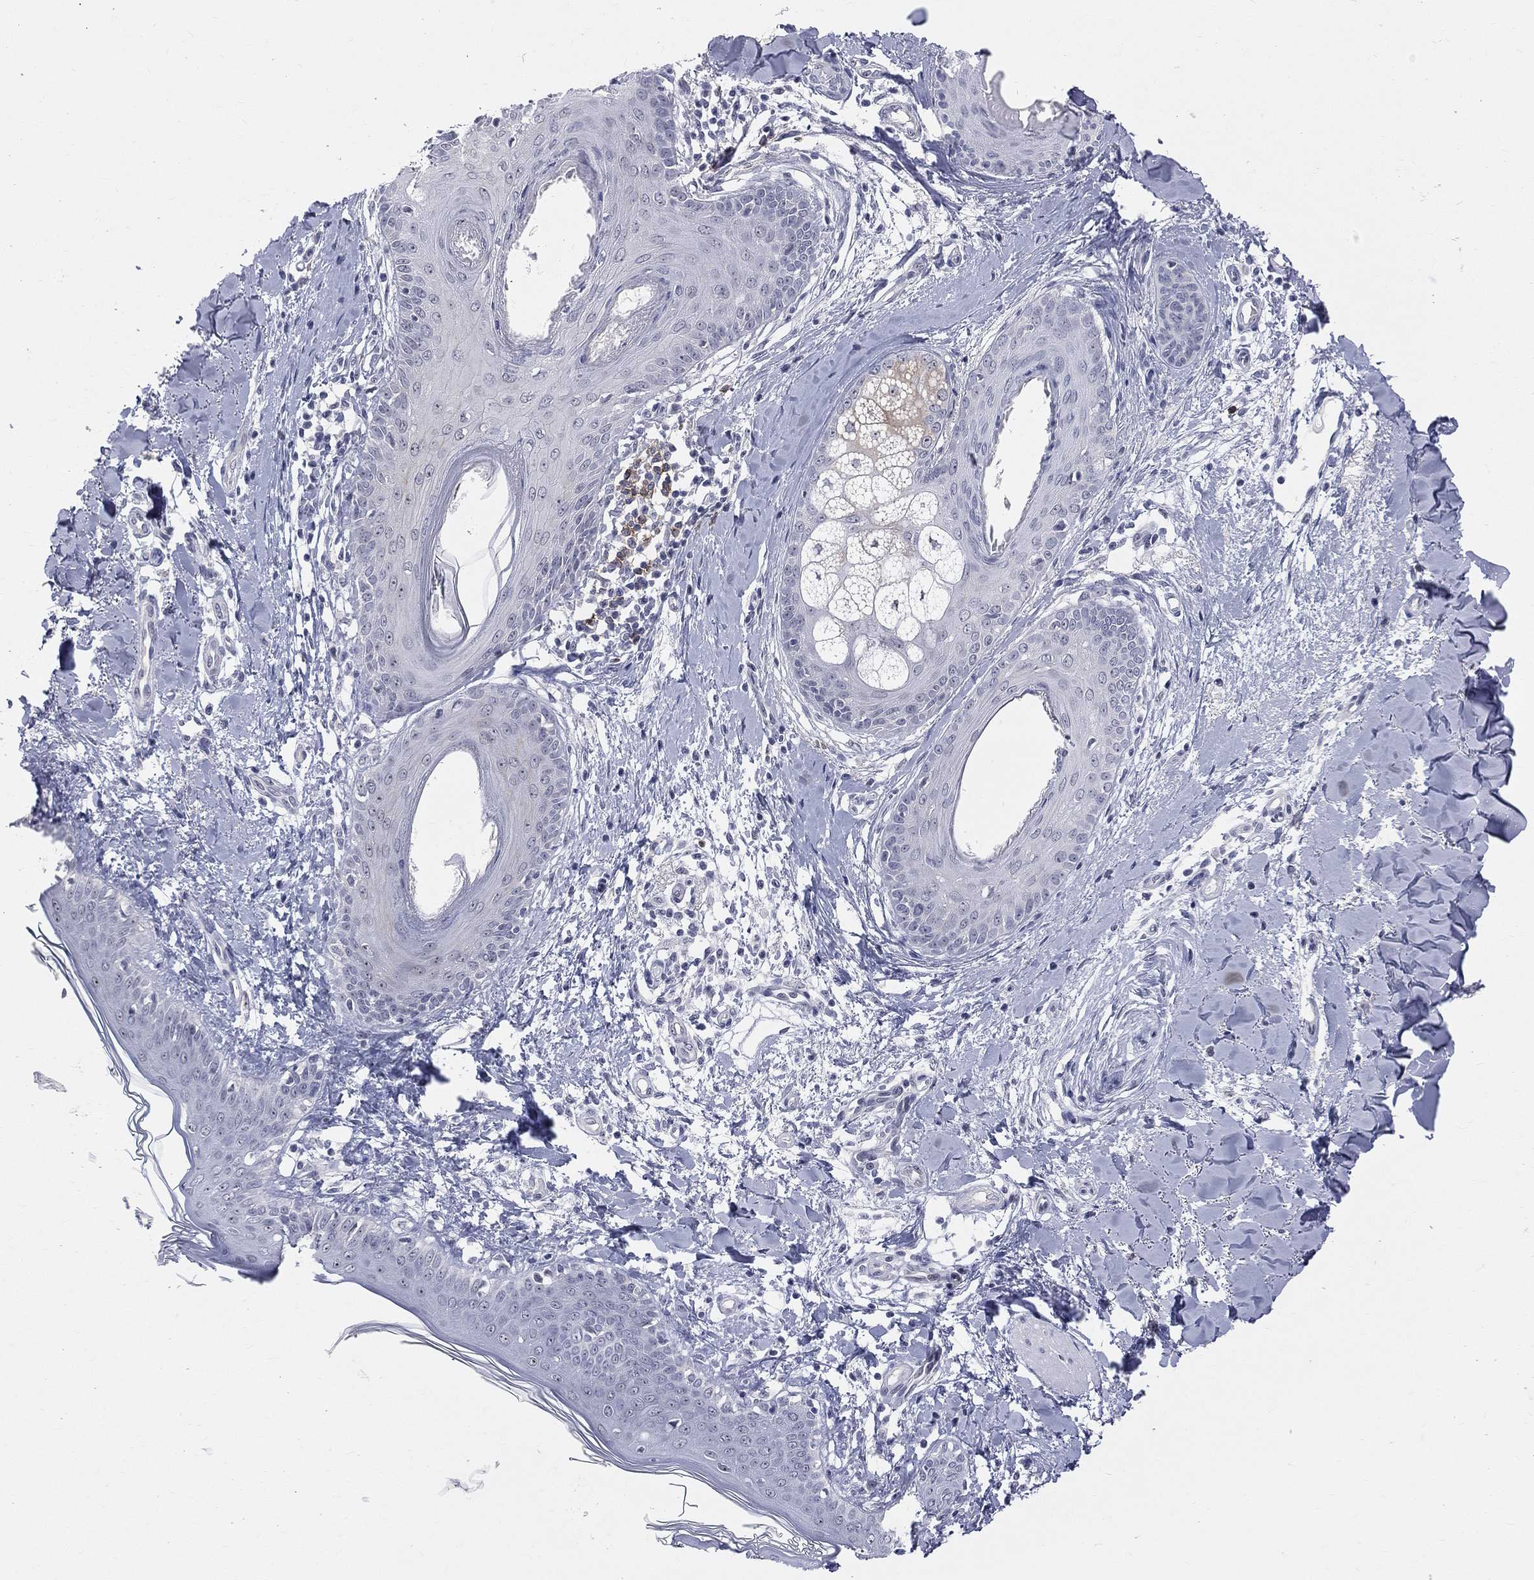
{"staining": {"intensity": "negative", "quantity": "none", "location": "none"}, "tissue": "skin", "cell_type": "Fibroblasts", "image_type": "normal", "snomed": [{"axis": "morphology", "description": "Normal tissue, NOS"}, {"axis": "morphology", "description": "Malignant melanoma, NOS"}, {"axis": "topography", "description": "Skin"}], "caption": "Skin was stained to show a protein in brown. There is no significant positivity in fibroblasts. (DAB (3,3'-diaminobenzidine) immunohistochemistry (IHC) visualized using brightfield microscopy, high magnification).", "gene": "CD22", "patient": {"sex": "female", "age": 34}}